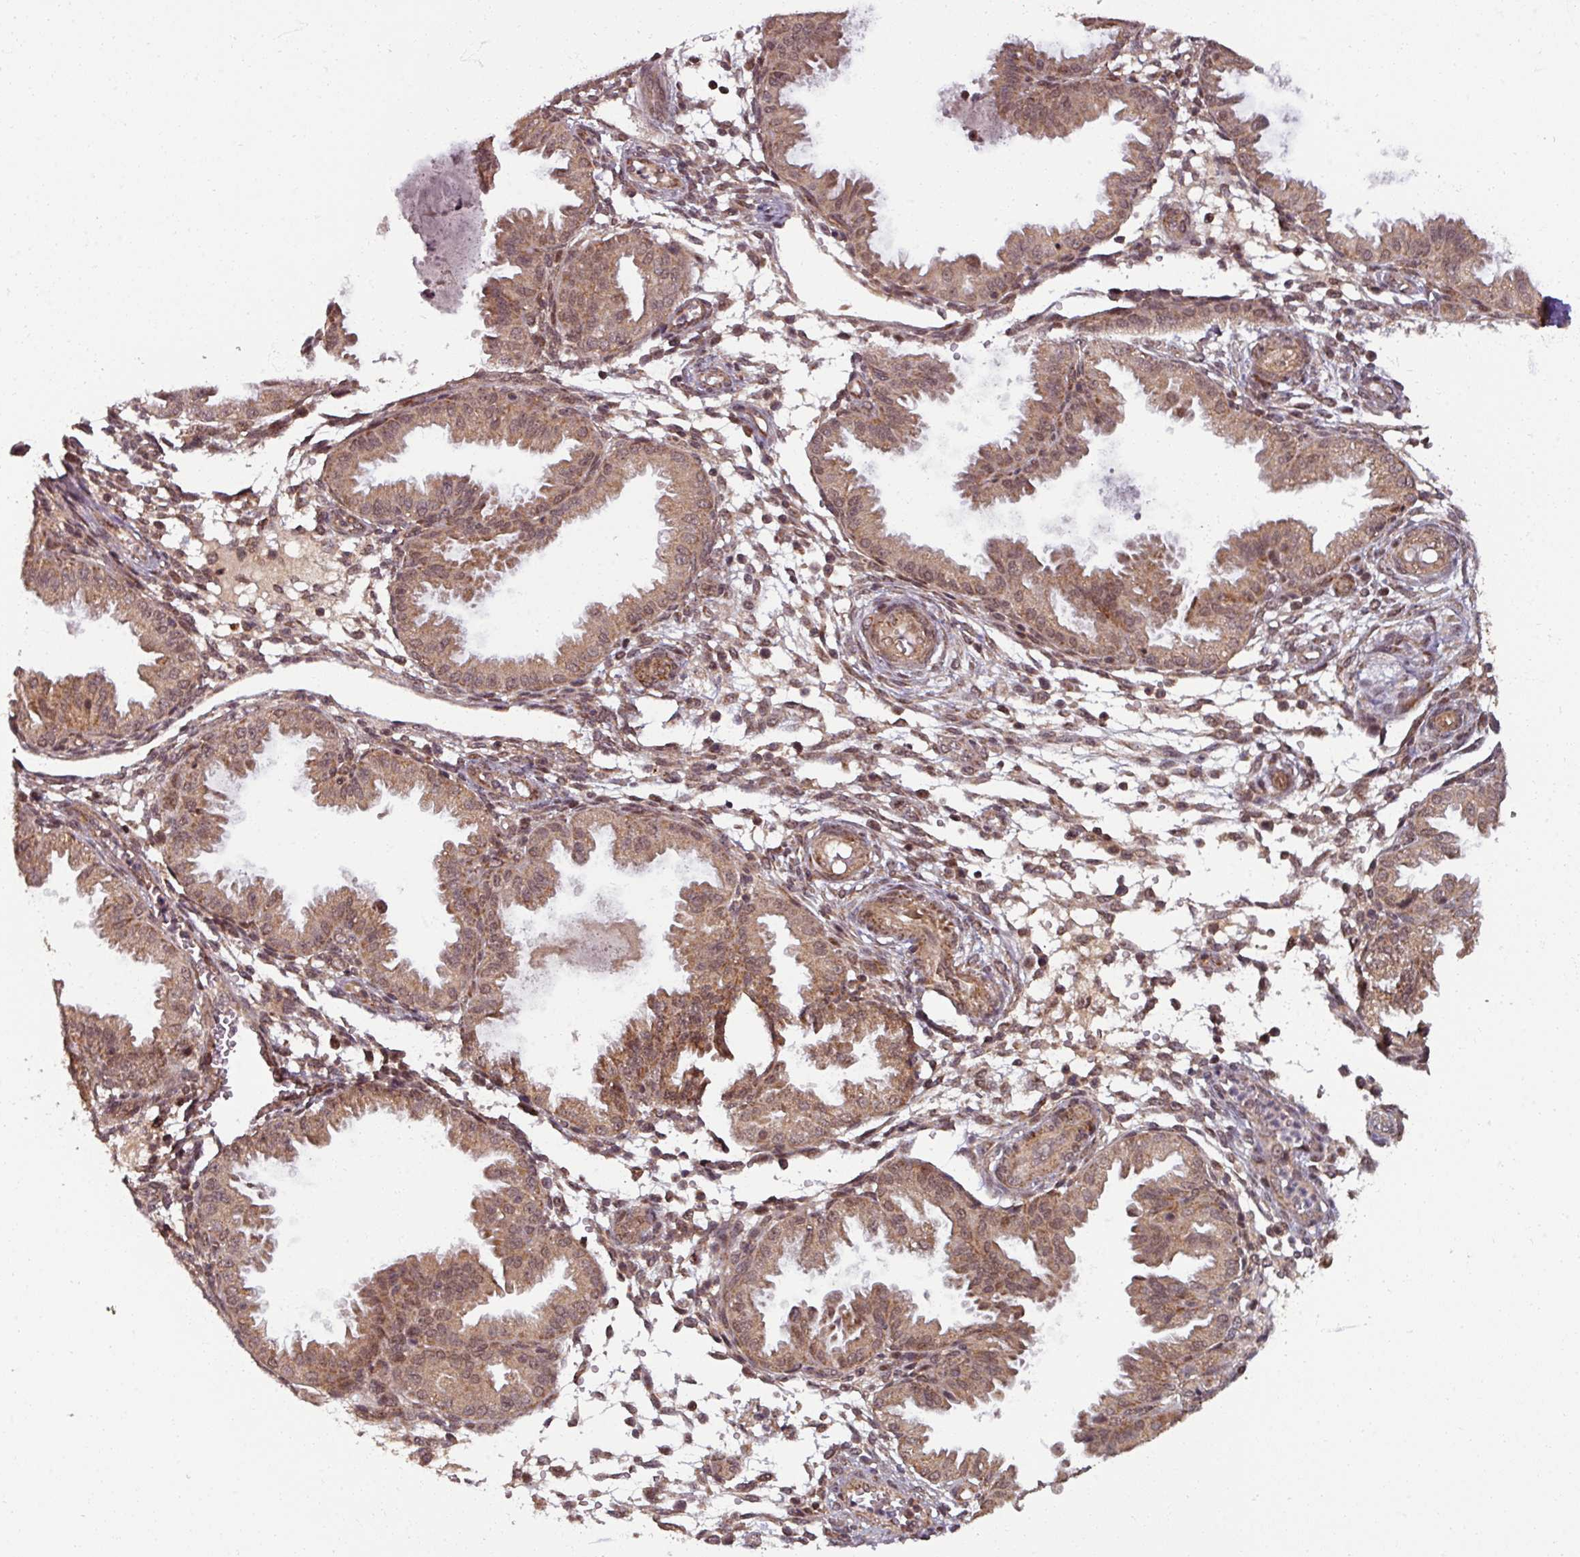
{"staining": {"intensity": "moderate", "quantity": "25%-75%", "location": "nuclear"}, "tissue": "endometrium", "cell_type": "Cells in endometrial stroma", "image_type": "normal", "snomed": [{"axis": "morphology", "description": "Normal tissue, NOS"}, {"axis": "topography", "description": "Endometrium"}], "caption": "Protein expression analysis of unremarkable human endometrium reveals moderate nuclear positivity in approximately 25%-75% of cells in endometrial stroma.", "gene": "SWI5", "patient": {"sex": "female", "age": 33}}